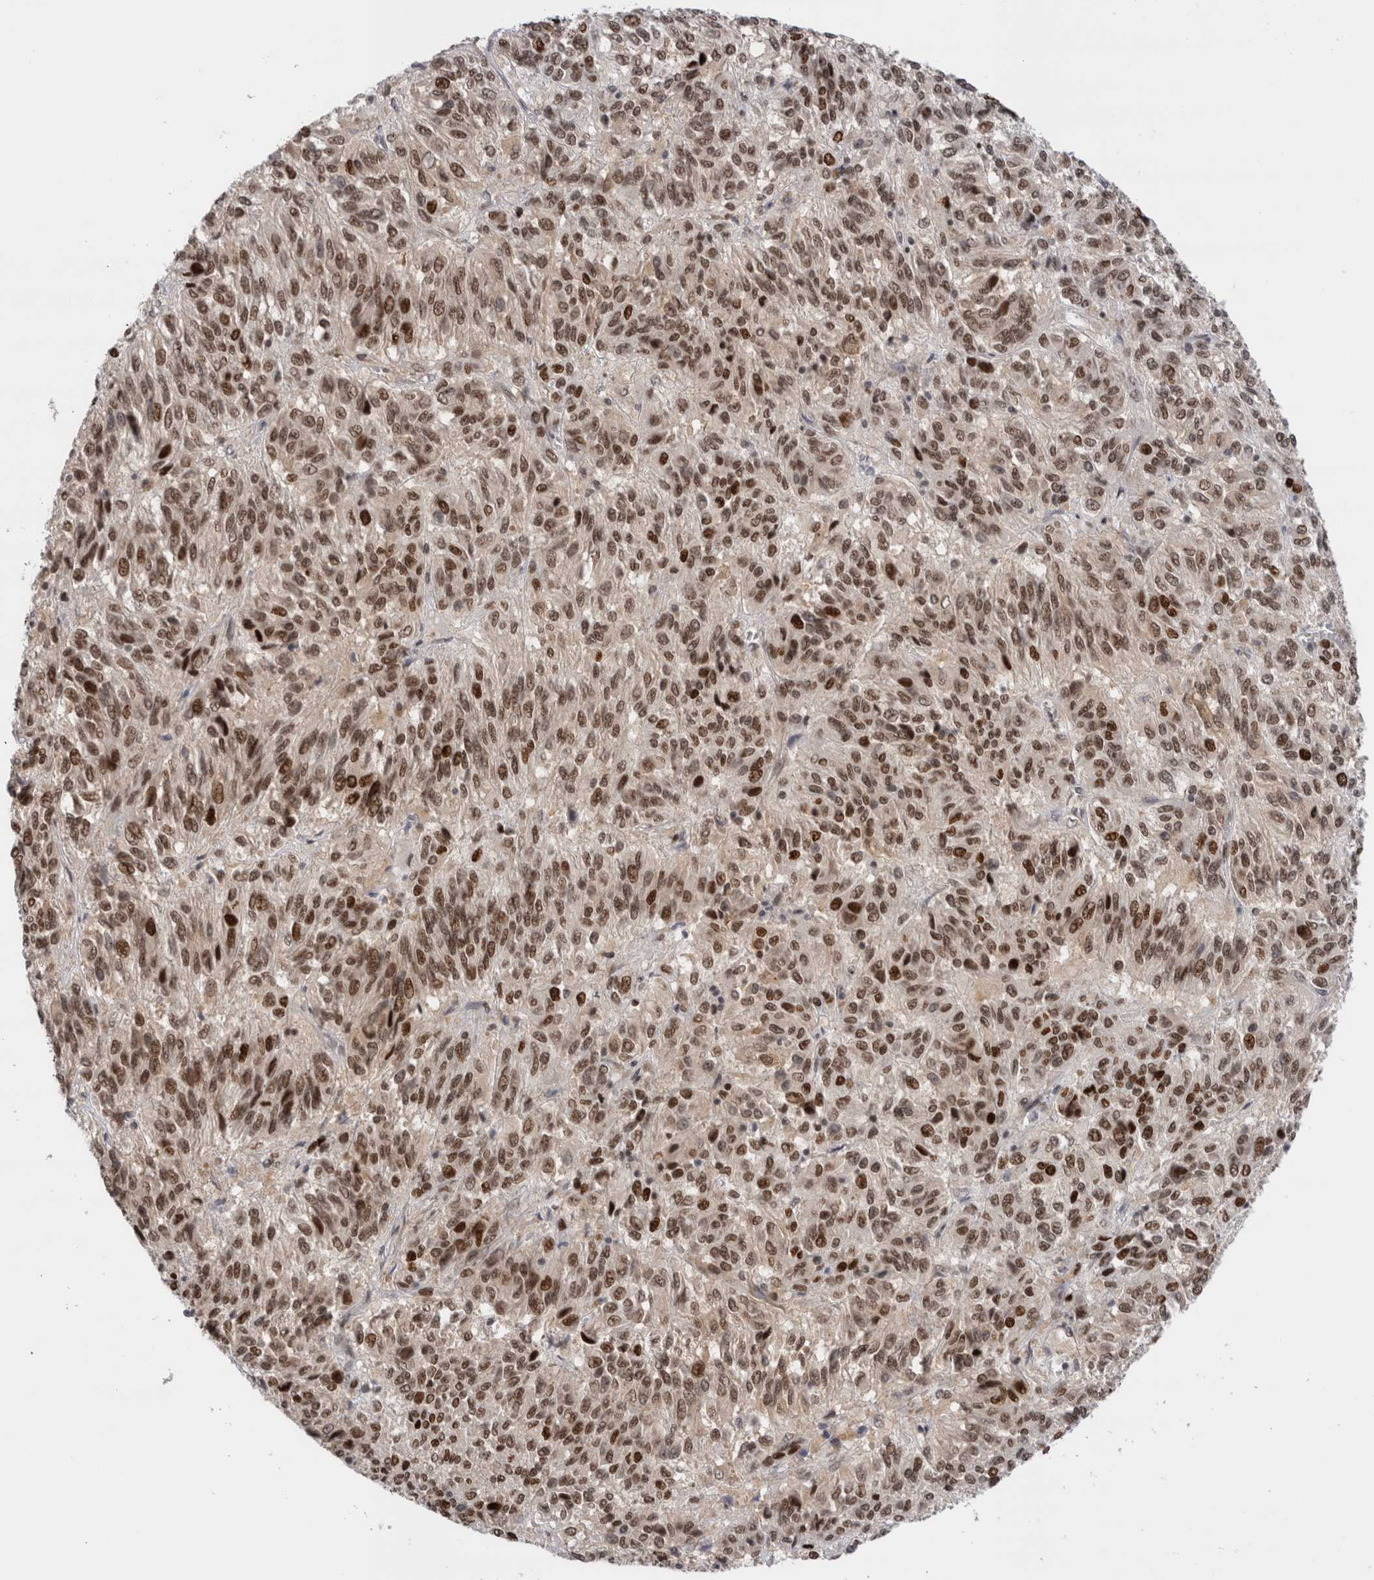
{"staining": {"intensity": "moderate", "quantity": ">75%", "location": "nuclear"}, "tissue": "melanoma", "cell_type": "Tumor cells", "image_type": "cancer", "snomed": [{"axis": "morphology", "description": "Malignant melanoma, Metastatic site"}, {"axis": "topography", "description": "Lung"}], "caption": "Brown immunohistochemical staining in human melanoma exhibits moderate nuclear positivity in about >75% of tumor cells. (brown staining indicates protein expression, while blue staining denotes nuclei).", "gene": "ZNF521", "patient": {"sex": "male", "age": 64}}